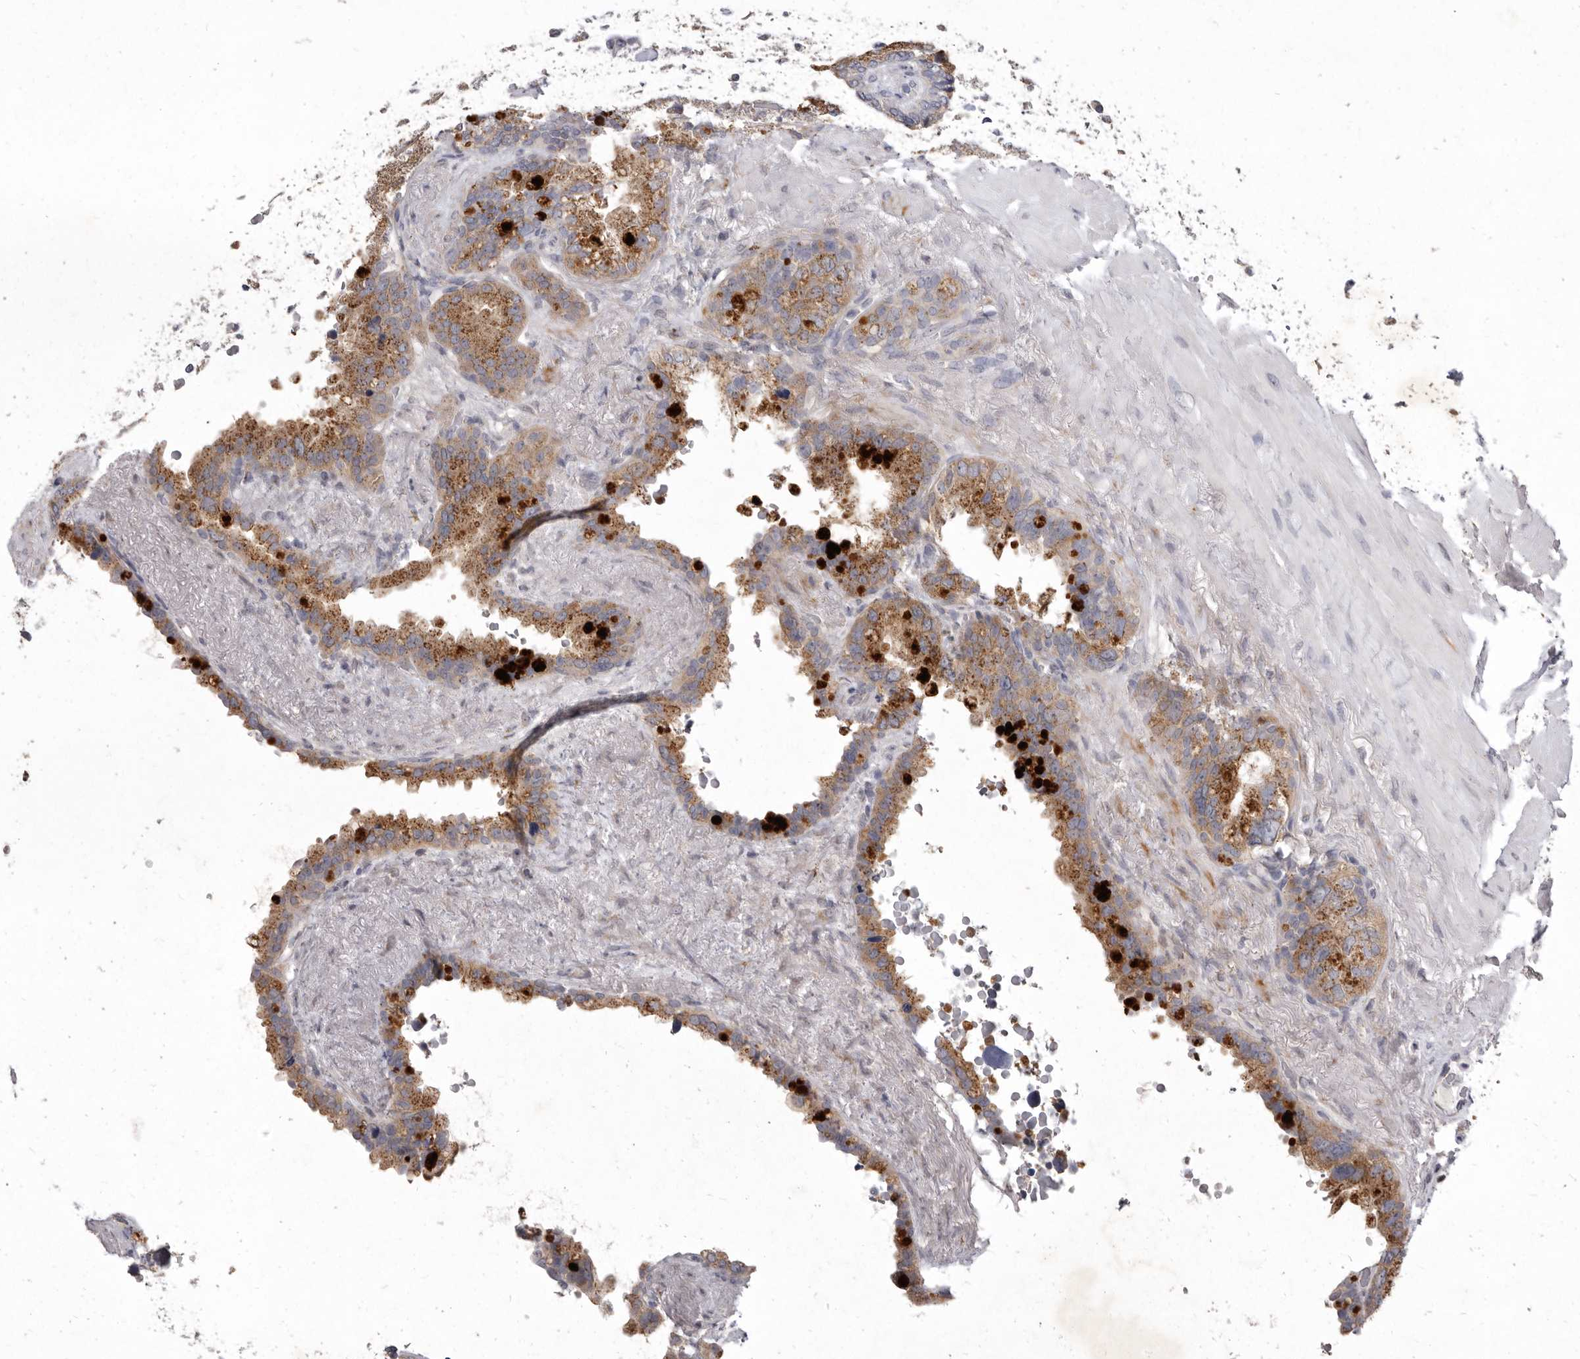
{"staining": {"intensity": "moderate", "quantity": ">75%", "location": "cytoplasmic/membranous"}, "tissue": "seminal vesicle", "cell_type": "Glandular cells", "image_type": "normal", "snomed": [{"axis": "morphology", "description": "Normal tissue, NOS"}, {"axis": "topography", "description": "Seminal veicle"}], "caption": "Seminal vesicle stained with DAB (3,3'-diaminobenzidine) immunohistochemistry demonstrates medium levels of moderate cytoplasmic/membranous staining in about >75% of glandular cells.", "gene": "P2RX6", "patient": {"sex": "male", "age": 80}}